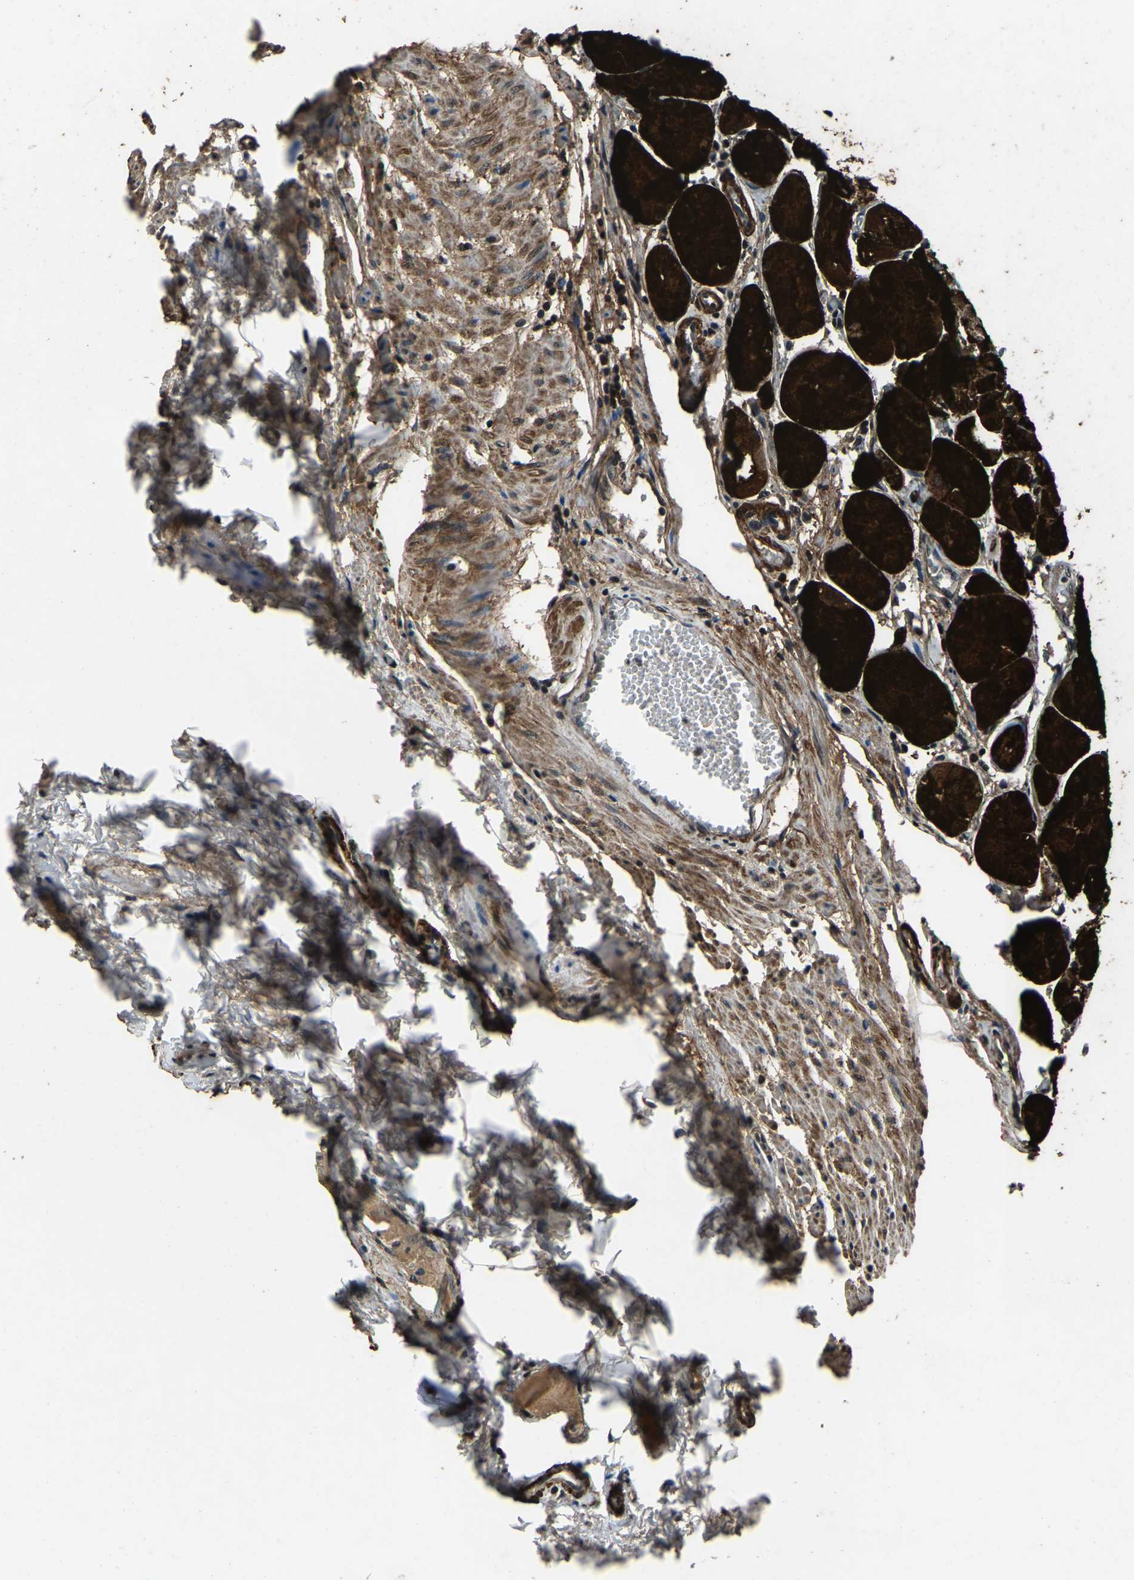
{"staining": {"intensity": "strong", "quantity": ">75%", "location": "cytoplasmic/membranous,nuclear"}, "tissue": "stomach", "cell_type": "Glandular cells", "image_type": "normal", "snomed": [{"axis": "morphology", "description": "Normal tissue, NOS"}, {"axis": "topography", "description": "Stomach, upper"}], "caption": "Protein expression analysis of normal stomach reveals strong cytoplasmic/membranous,nuclear staining in approximately >75% of glandular cells. The protein is stained brown, and the nuclei are stained in blue (DAB (3,3'-diaminobenzidine) IHC with brightfield microscopy, high magnification).", "gene": "ANKIB1", "patient": {"sex": "male", "age": 72}}